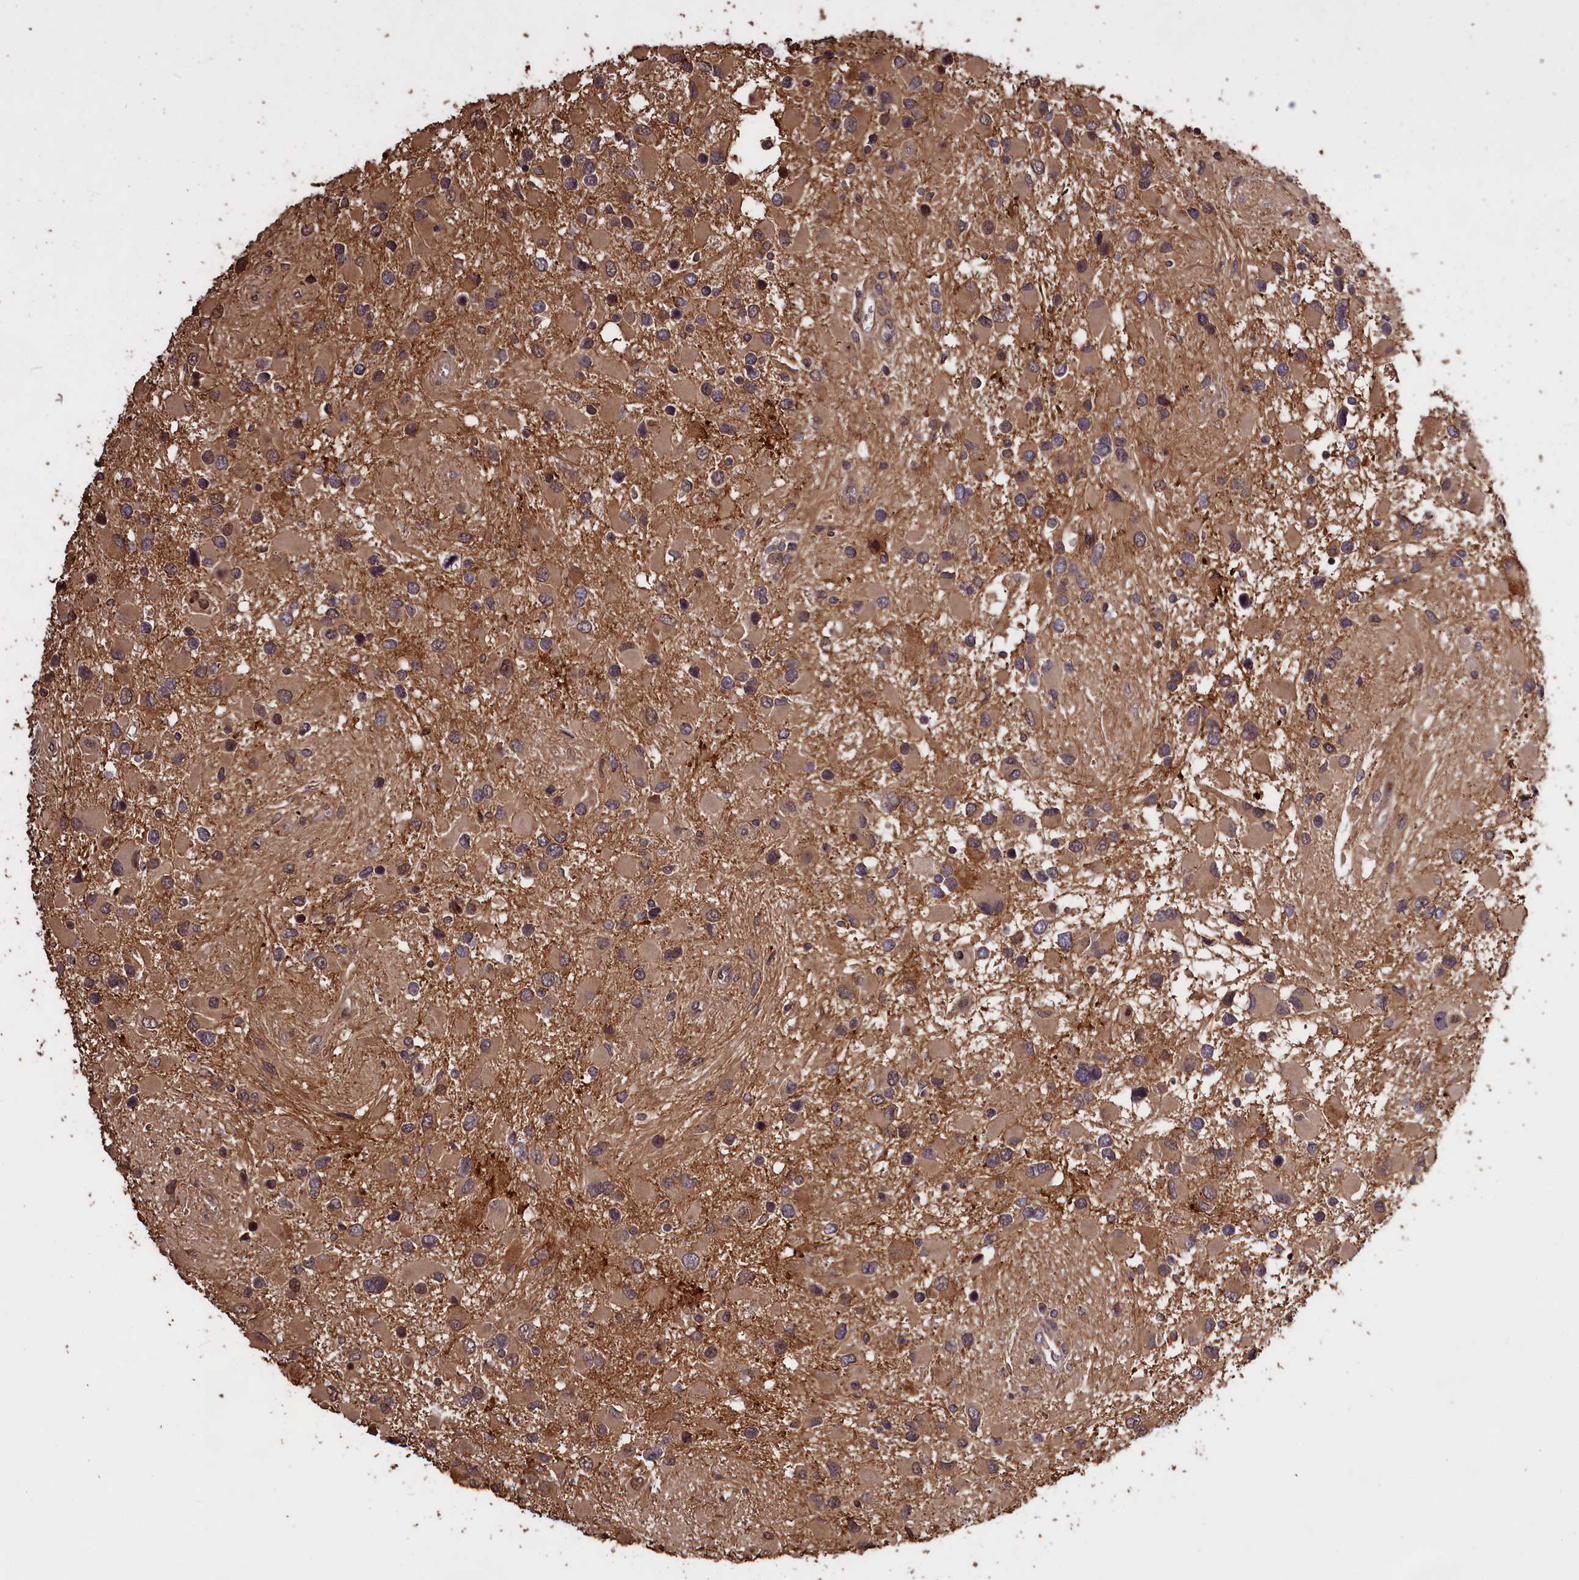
{"staining": {"intensity": "moderate", "quantity": ">75%", "location": "cytoplasmic/membranous"}, "tissue": "glioma", "cell_type": "Tumor cells", "image_type": "cancer", "snomed": [{"axis": "morphology", "description": "Glioma, malignant, High grade"}, {"axis": "topography", "description": "Brain"}], "caption": "Human glioma stained for a protein (brown) exhibits moderate cytoplasmic/membranous positive expression in approximately >75% of tumor cells.", "gene": "DENND1B", "patient": {"sex": "male", "age": 53}}